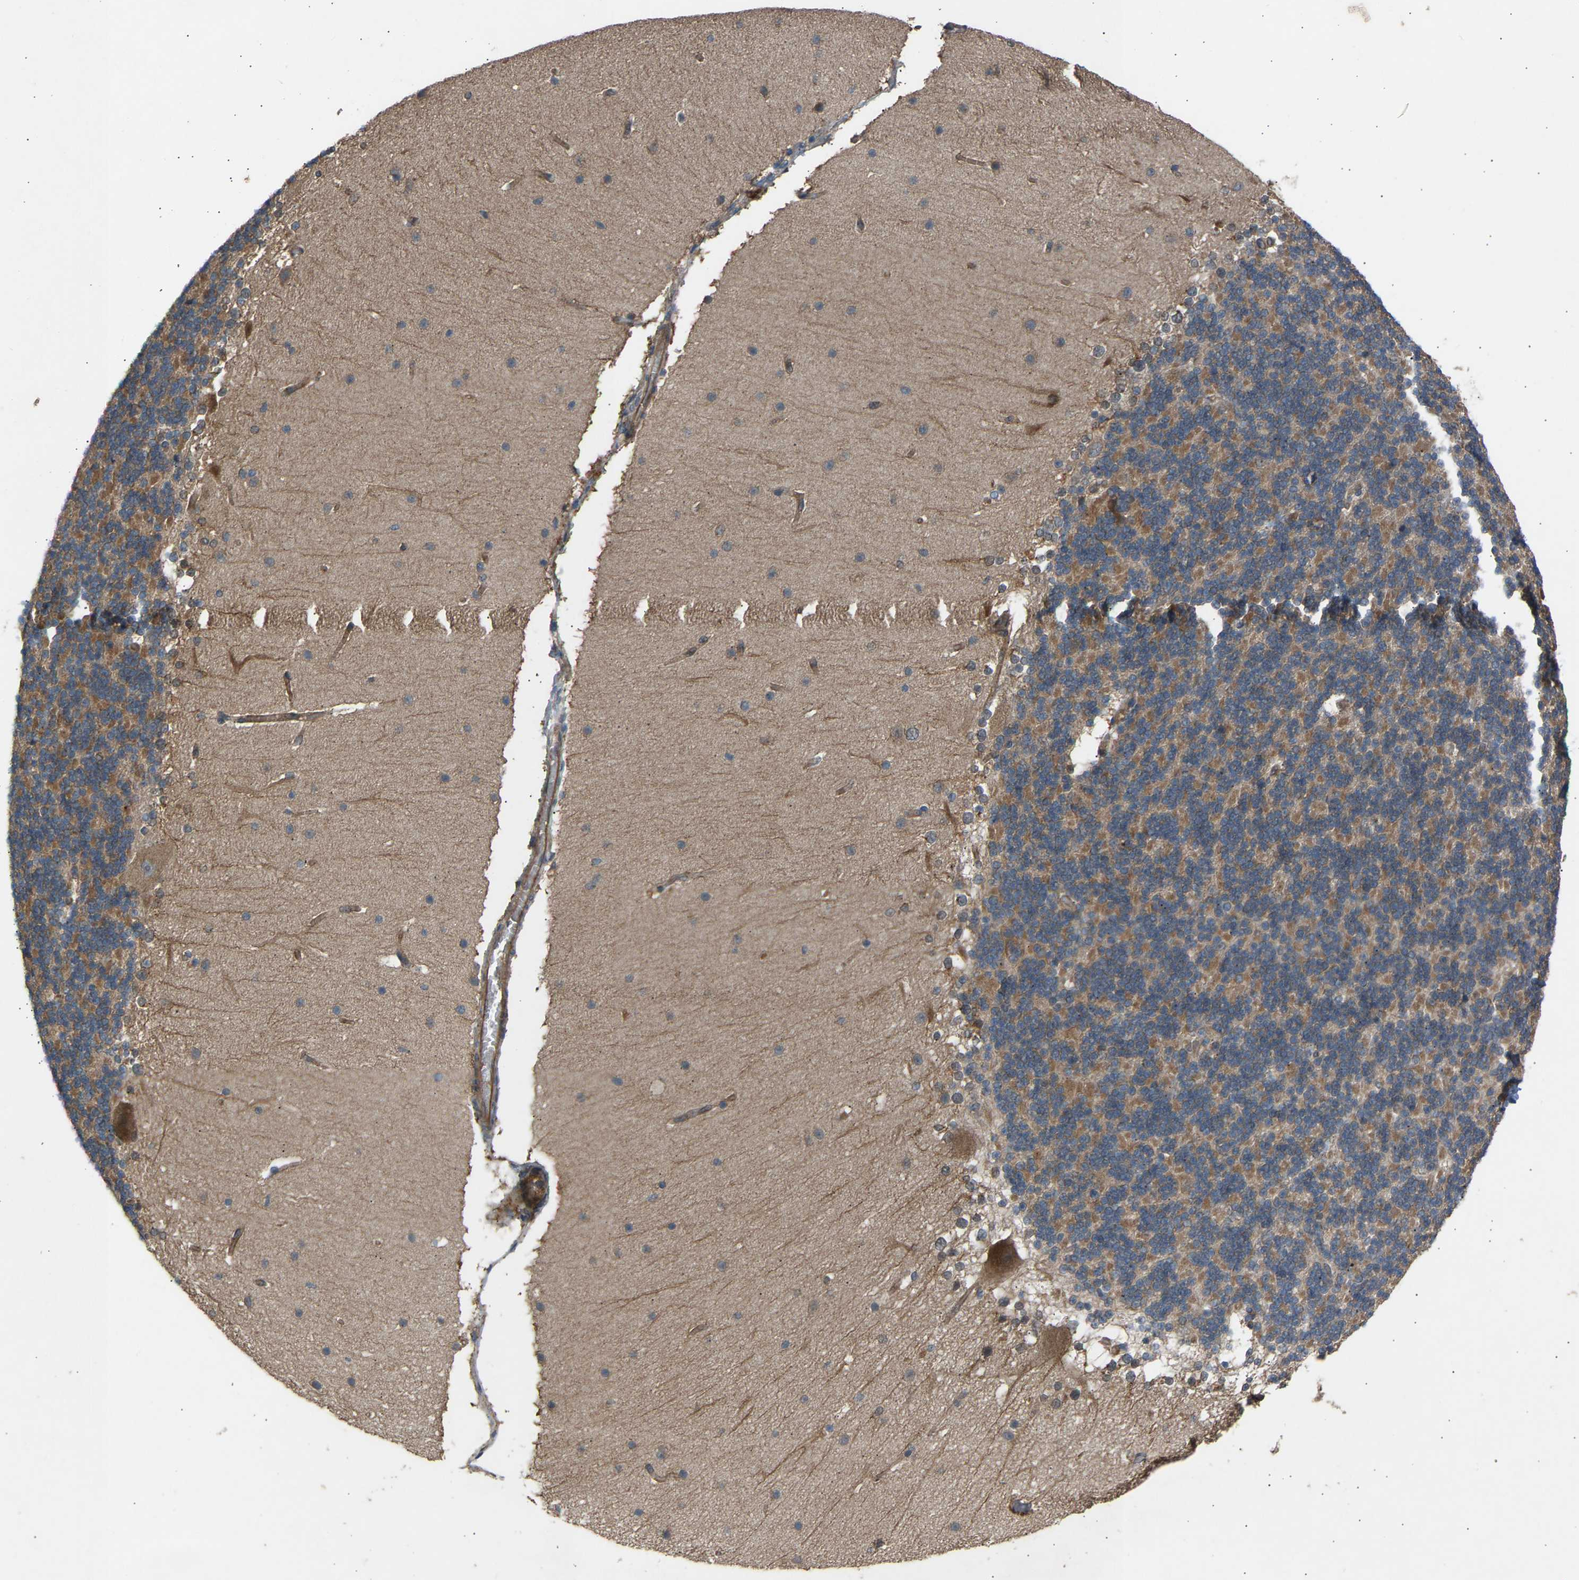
{"staining": {"intensity": "negative", "quantity": "none", "location": "none"}, "tissue": "cerebellum", "cell_type": "Cells in granular layer", "image_type": "normal", "snomed": [{"axis": "morphology", "description": "Normal tissue, NOS"}, {"axis": "topography", "description": "Cerebellum"}], "caption": "Cerebellum stained for a protein using IHC exhibits no expression cells in granular layer.", "gene": "GAS2L1", "patient": {"sex": "female", "age": 19}}